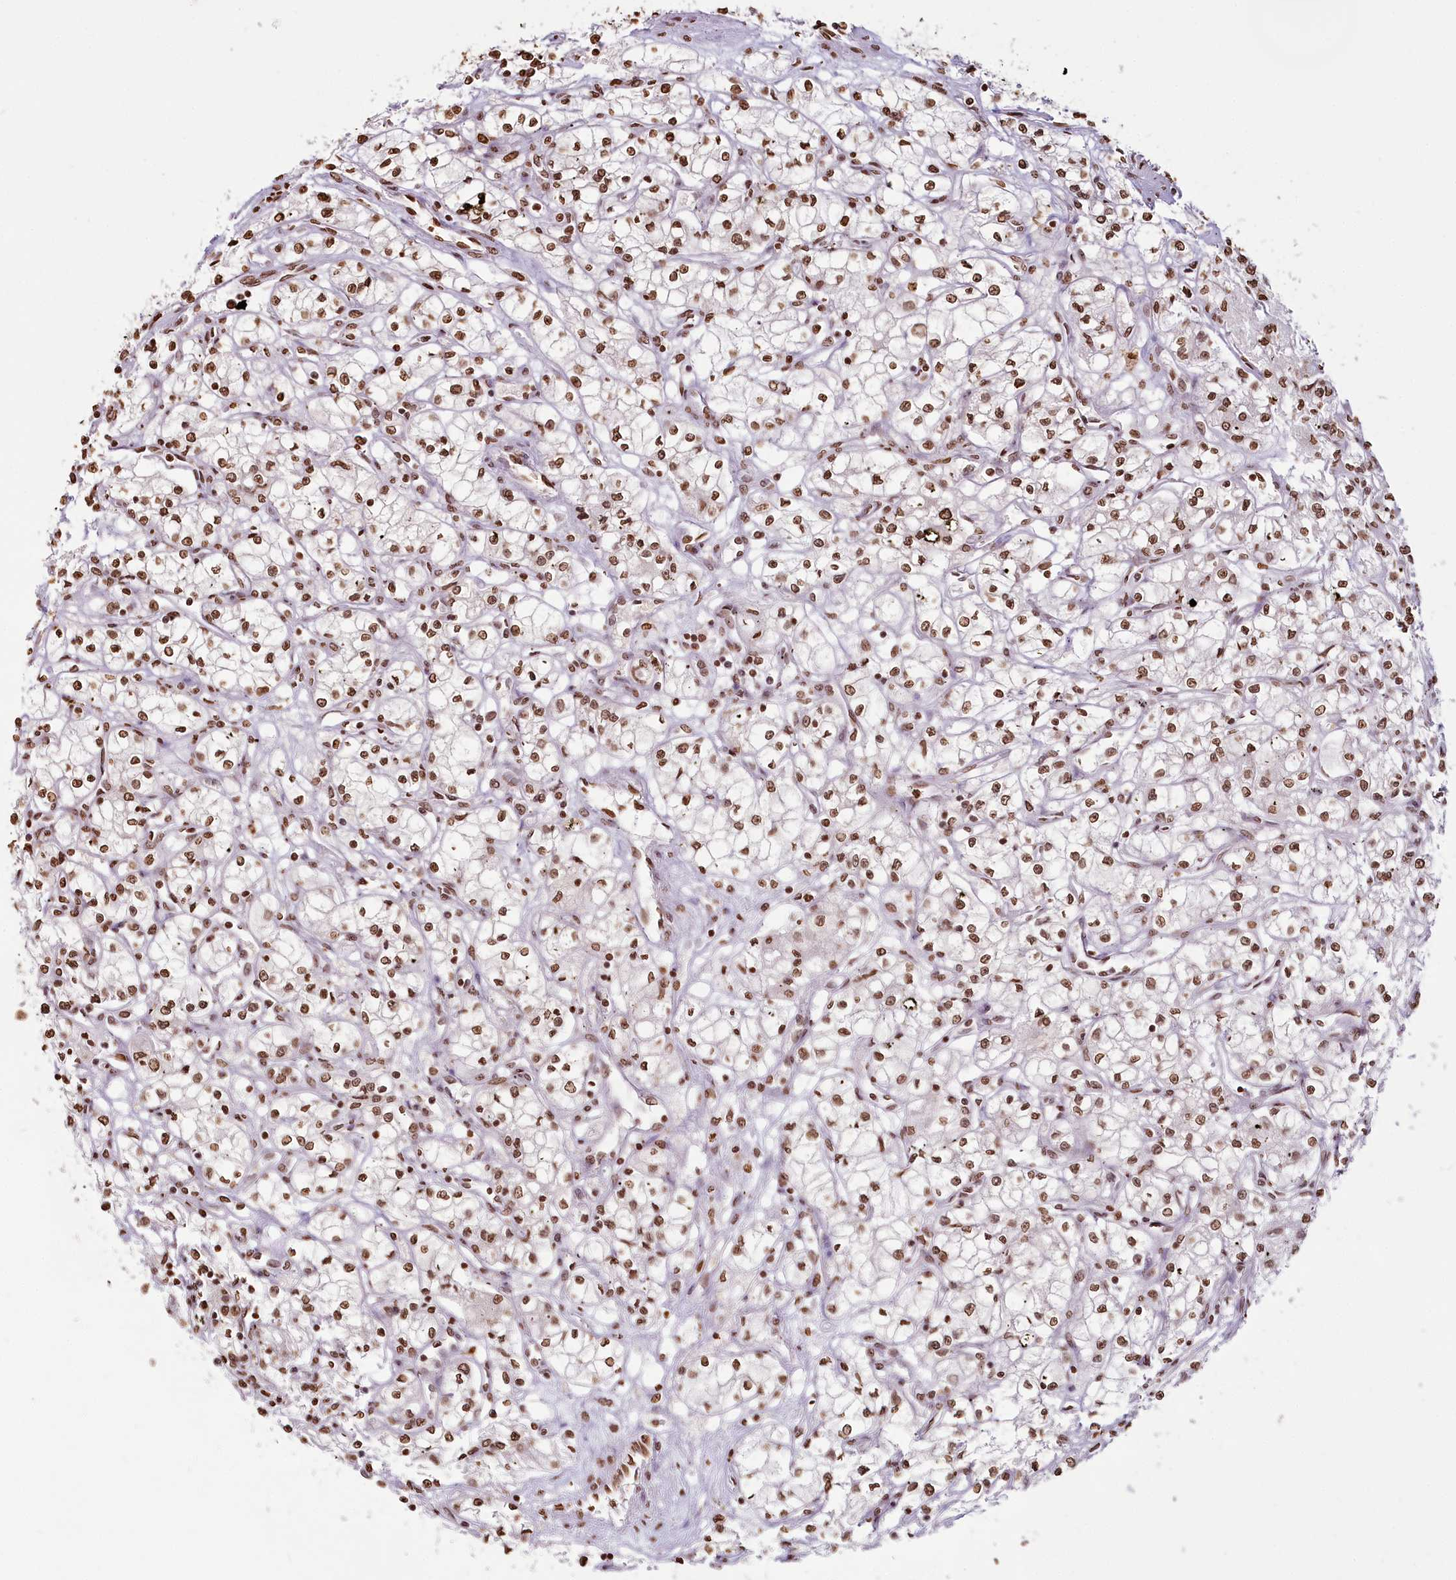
{"staining": {"intensity": "moderate", "quantity": ">75%", "location": "nuclear"}, "tissue": "renal cancer", "cell_type": "Tumor cells", "image_type": "cancer", "snomed": [{"axis": "morphology", "description": "Adenocarcinoma, NOS"}, {"axis": "topography", "description": "Kidney"}], "caption": "Immunohistochemical staining of adenocarcinoma (renal) demonstrates medium levels of moderate nuclear protein staining in approximately >75% of tumor cells.", "gene": "FAM13A", "patient": {"sex": "male", "age": 59}}